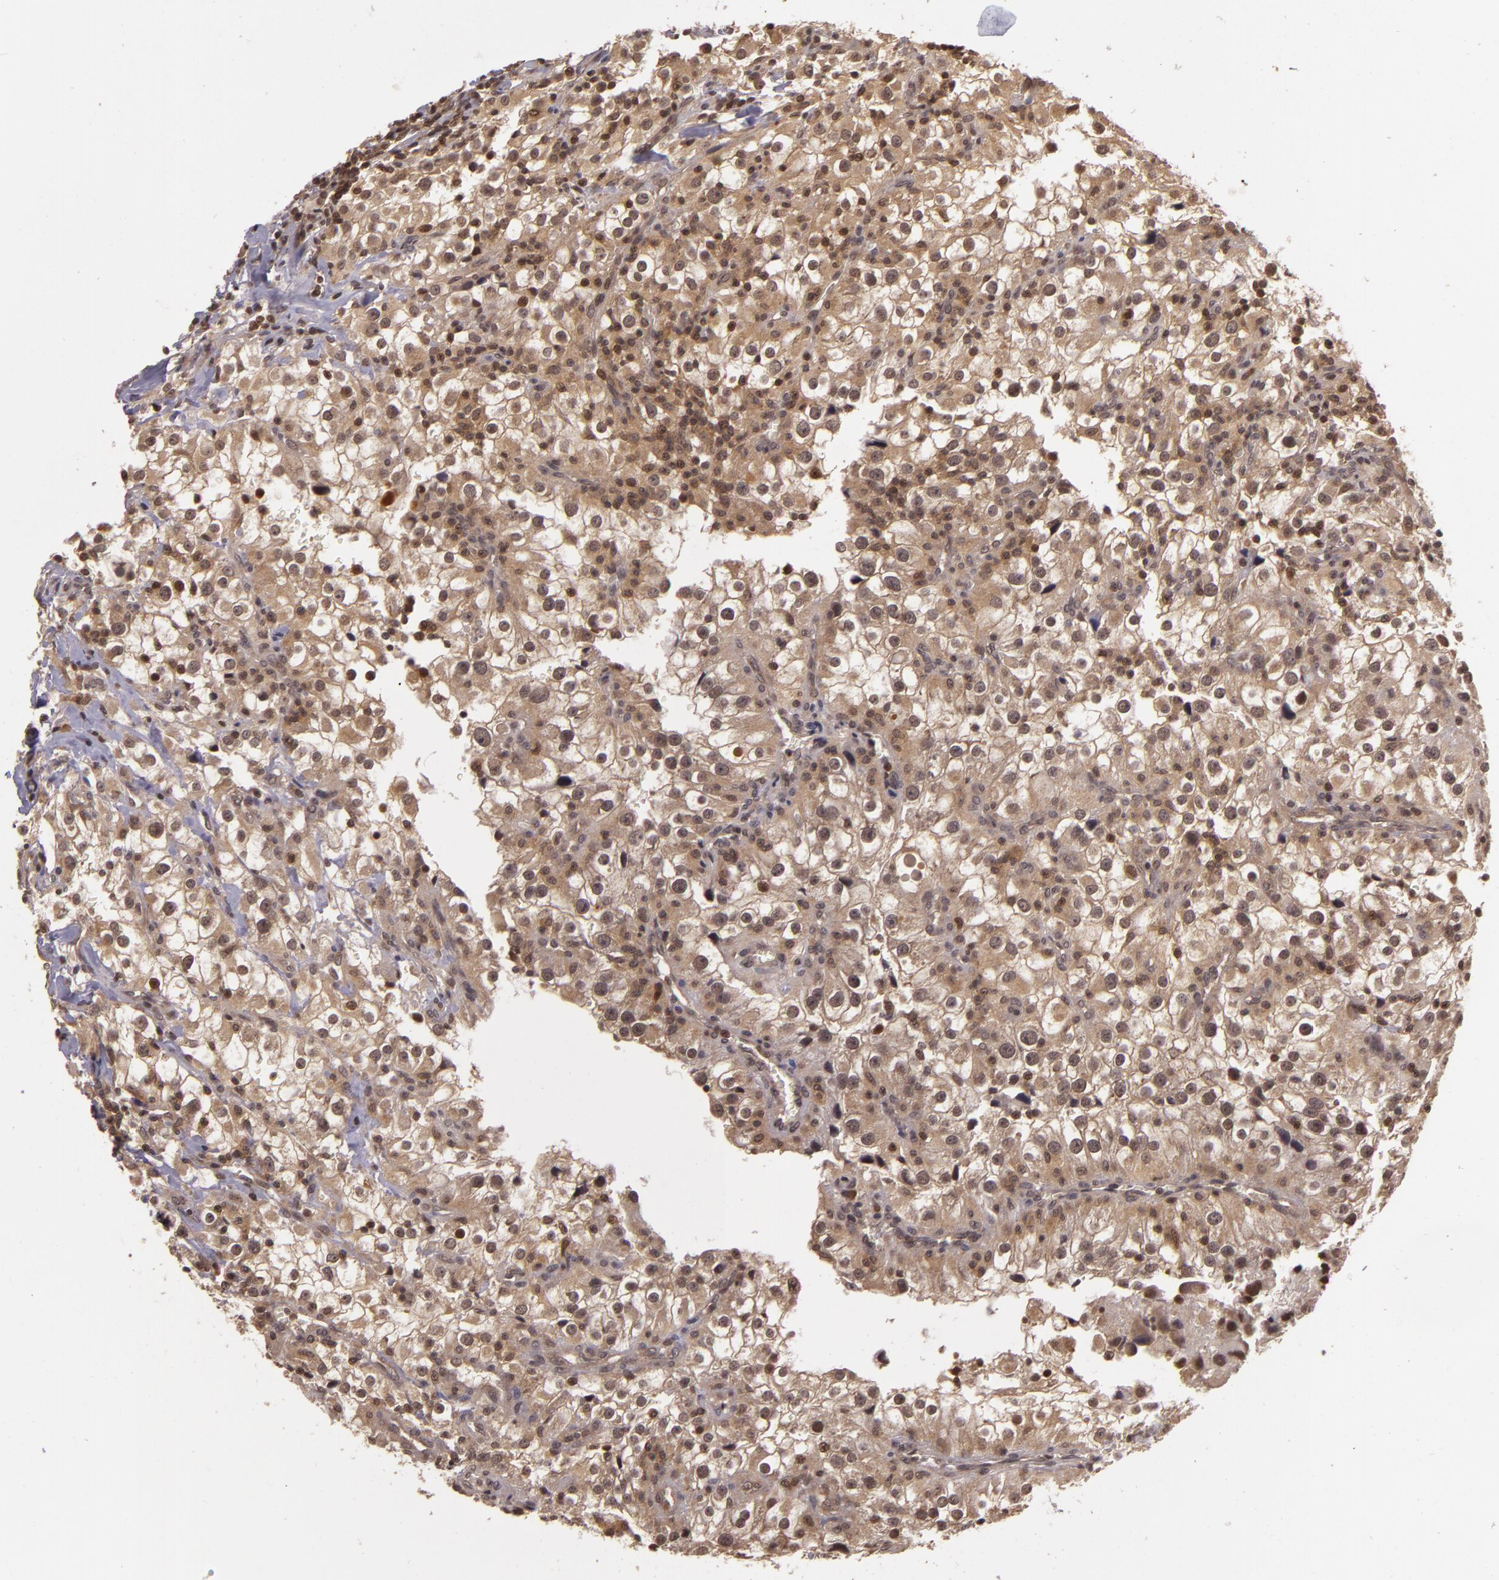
{"staining": {"intensity": "moderate", "quantity": "25%-75%", "location": "cytoplasmic/membranous,nuclear"}, "tissue": "renal cancer", "cell_type": "Tumor cells", "image_type": "cancer", "snomed": [{"axis": "morphology", "description": "Adenocarcinoma, NOS"}, {"axis": "topography", "description": "Kidney"}], "caption": "An immunohistochemistry micrograph of neoplastic tissue is shown. Protein staining in brown labels moderate cytoplasmic/membranous and nuclear positivity in renal cancer within tumor cells.", "gene": "TXNRD2", "patient": {"sex": "female", "age": 52}}